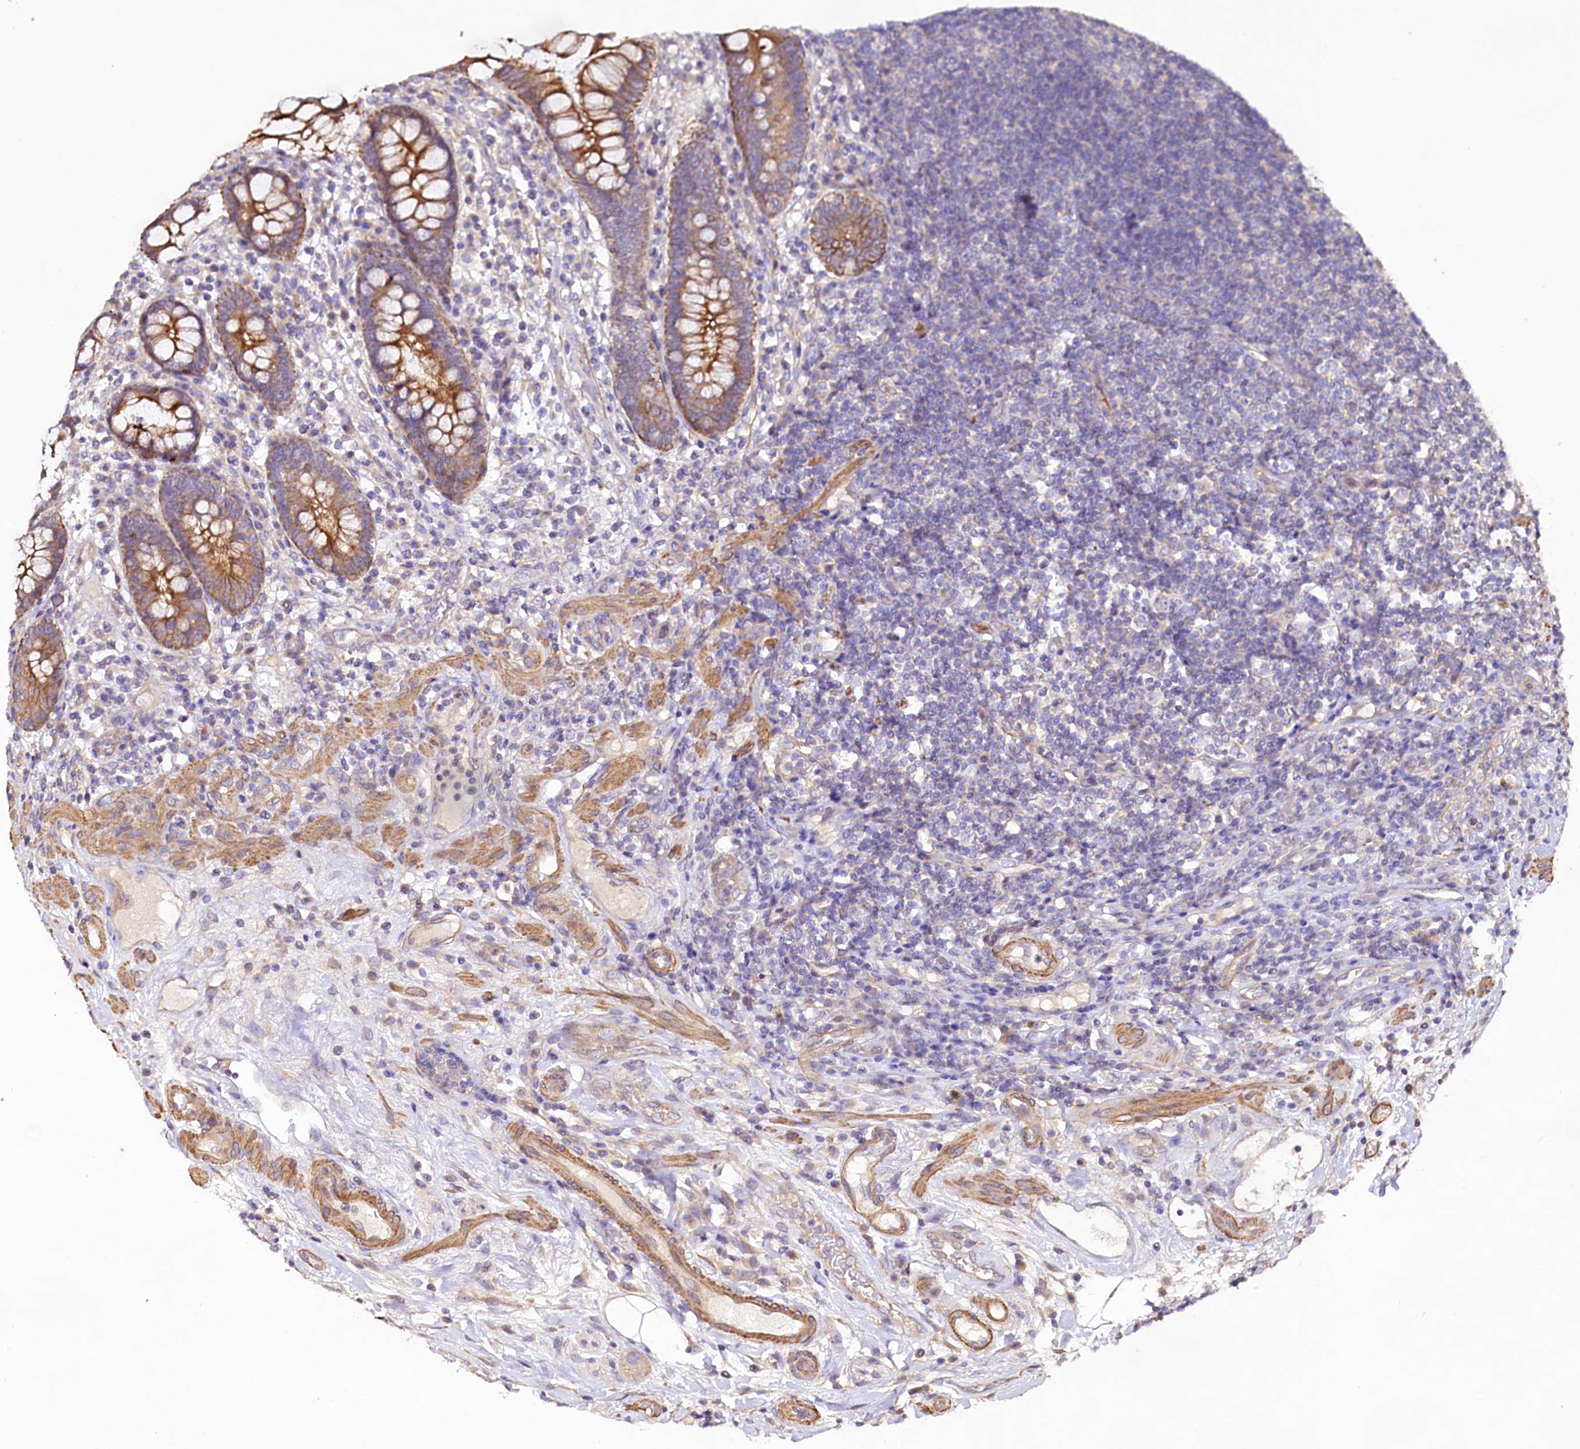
{"staining": {"intensity": "moderate", "quantity": ">75%", "location": "cytoplasmic/membranous"}, "tissue": "colon", "cell_type": "Endothelial cells", "image_type": "normal", "snomed": [{"axis": "morphology", "description": "Normal tissue, NOS"}, {"axis": "topography", "description": "Colon"}], "caption": "Immunohistochemical staining of normal human colon exhibits medium levels of moderate cytoplasmic/membranous staining in approximately >75% of endothelial cells. The protein of interest is shown in brown color, while the nuclei are stained blue.", "gene": "VPS11", "patient": {"sex": "female", "age": 79}}